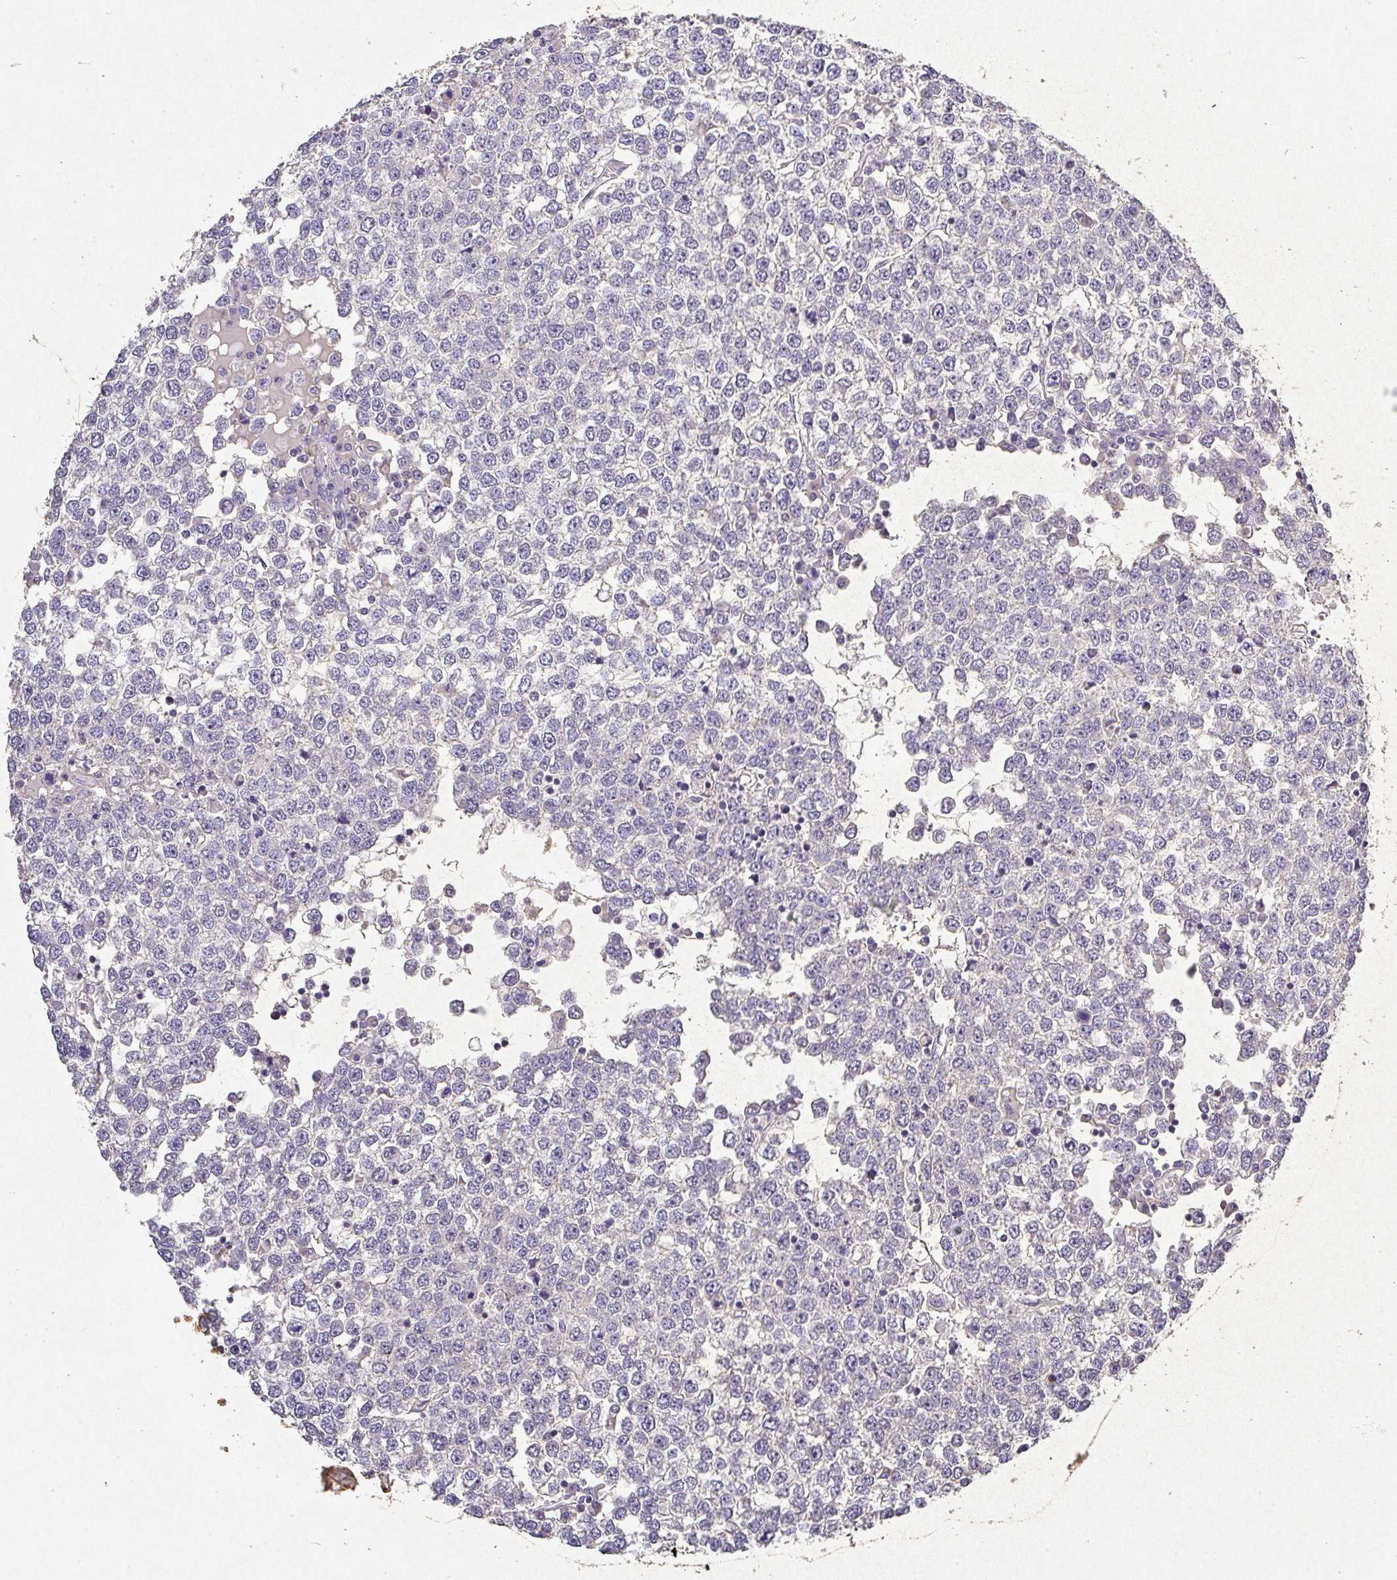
{"staining": {"intensity": "negative", "quantity": "none", "location": "none"}, "tissue": "testis cancer", "cell_type": "Tumor cells", "image_type": "cancer", "snomed": [{"axis": "morphology", "description": "Seminoma, NOS"}, {"axis": "topography", "description": "Testis"}], "caption": "The photomicrograph exhibits no staining of tumor cells in testis cancer.", "gene": "RPS2", "patient": {"sex": "male", "age": 65}}